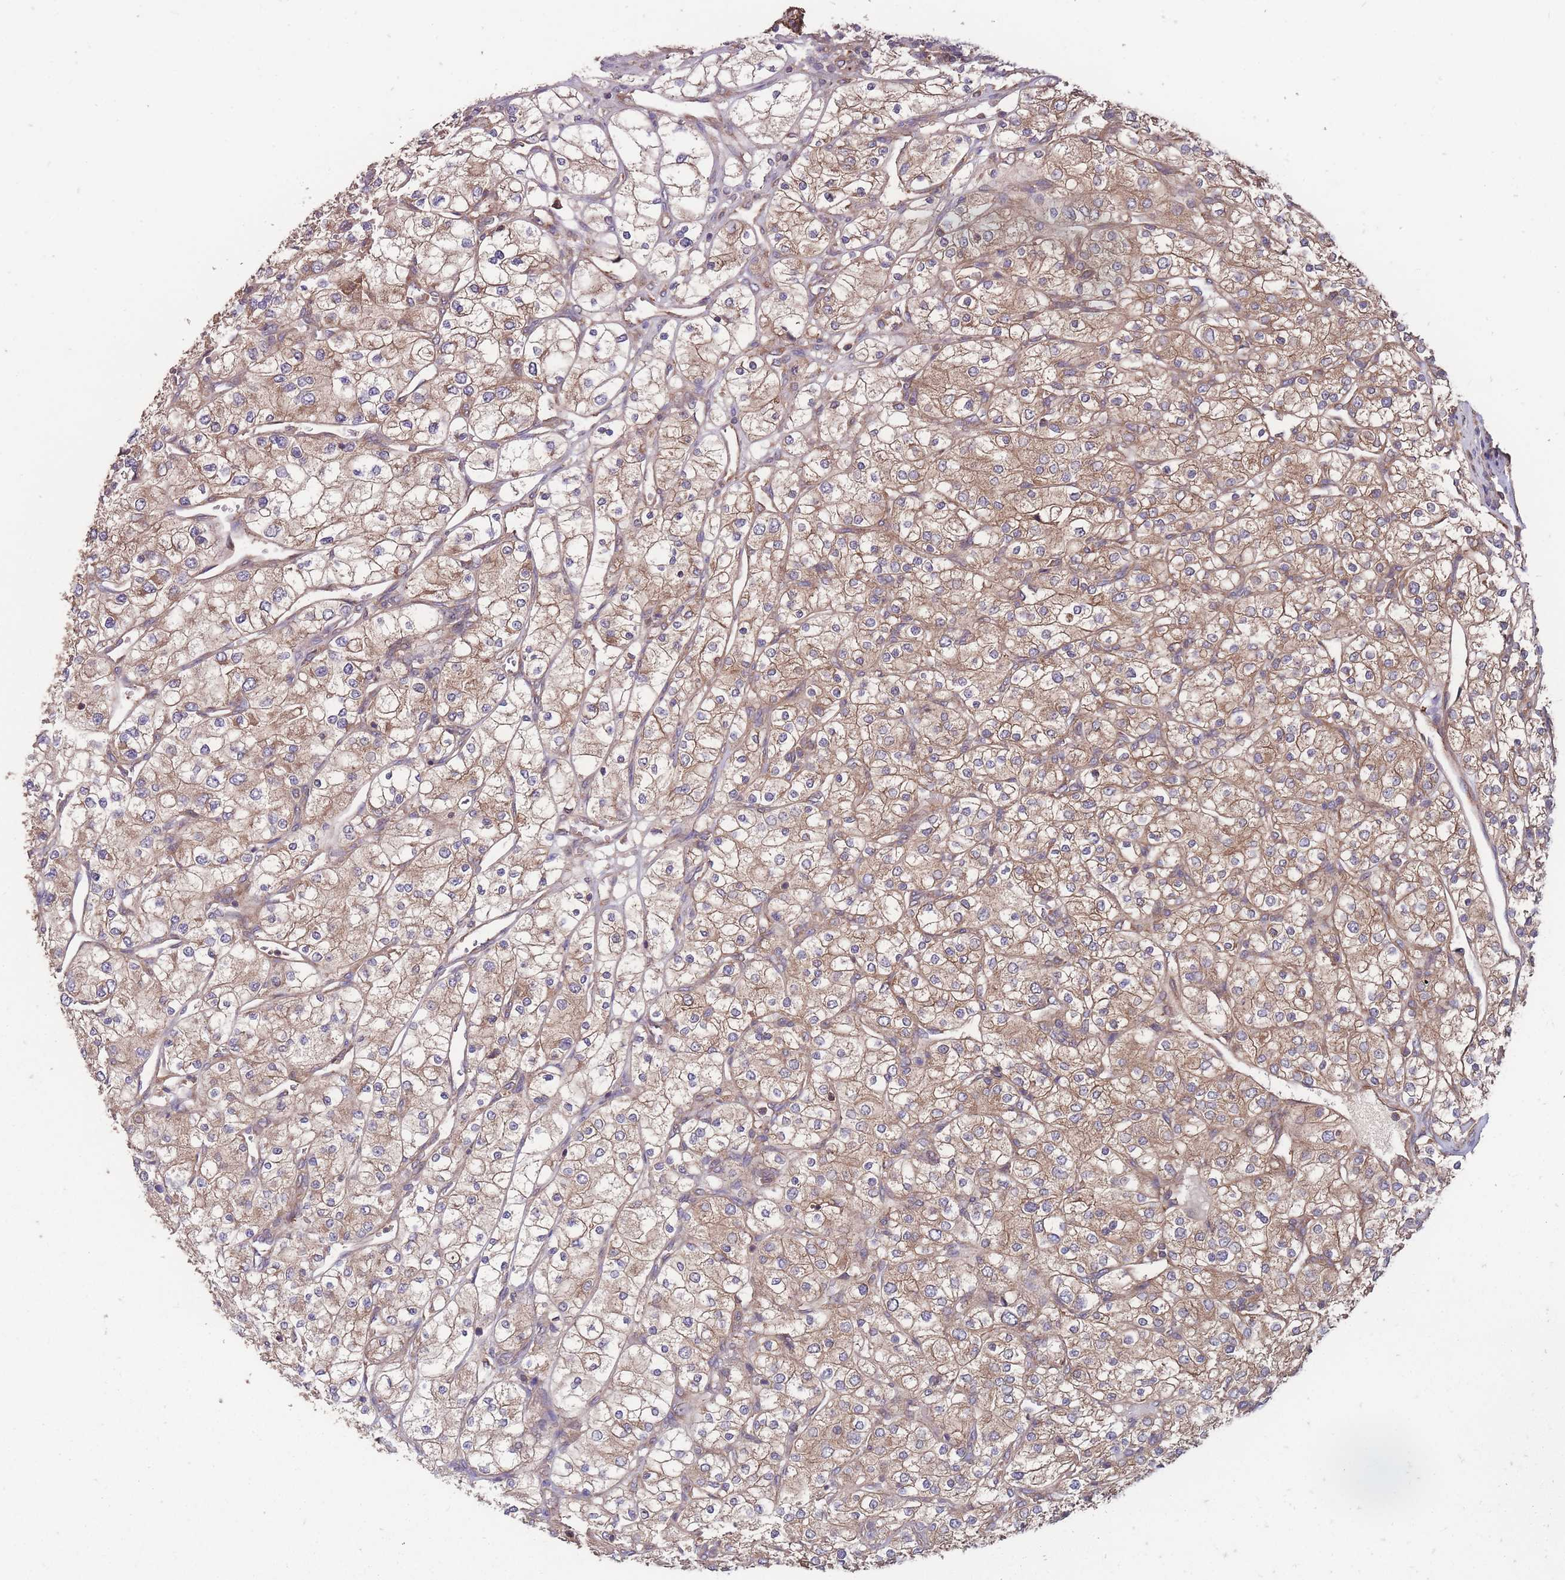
{"staining": {"intensity": "weak", "quantity": ">75%", "location": "cytoplasmic/membranous"}, "tissue": "renal cancer", "cell_type": "Tumor cells", "image_type": "cancer", "snomed": [{"axis": "morphology", "description": "Adenocarcinoma, NOS"}, {"axis": "topography", "description": "Kidney"}], "caption": "An image of human renal cancer (adenocarcinoma) stained for a protein exhibits weak cytoplasmic/membranous brown staining in tumor cells.", "gene": "ZPR1", "patient": {"sex": "male", "age": 80}}